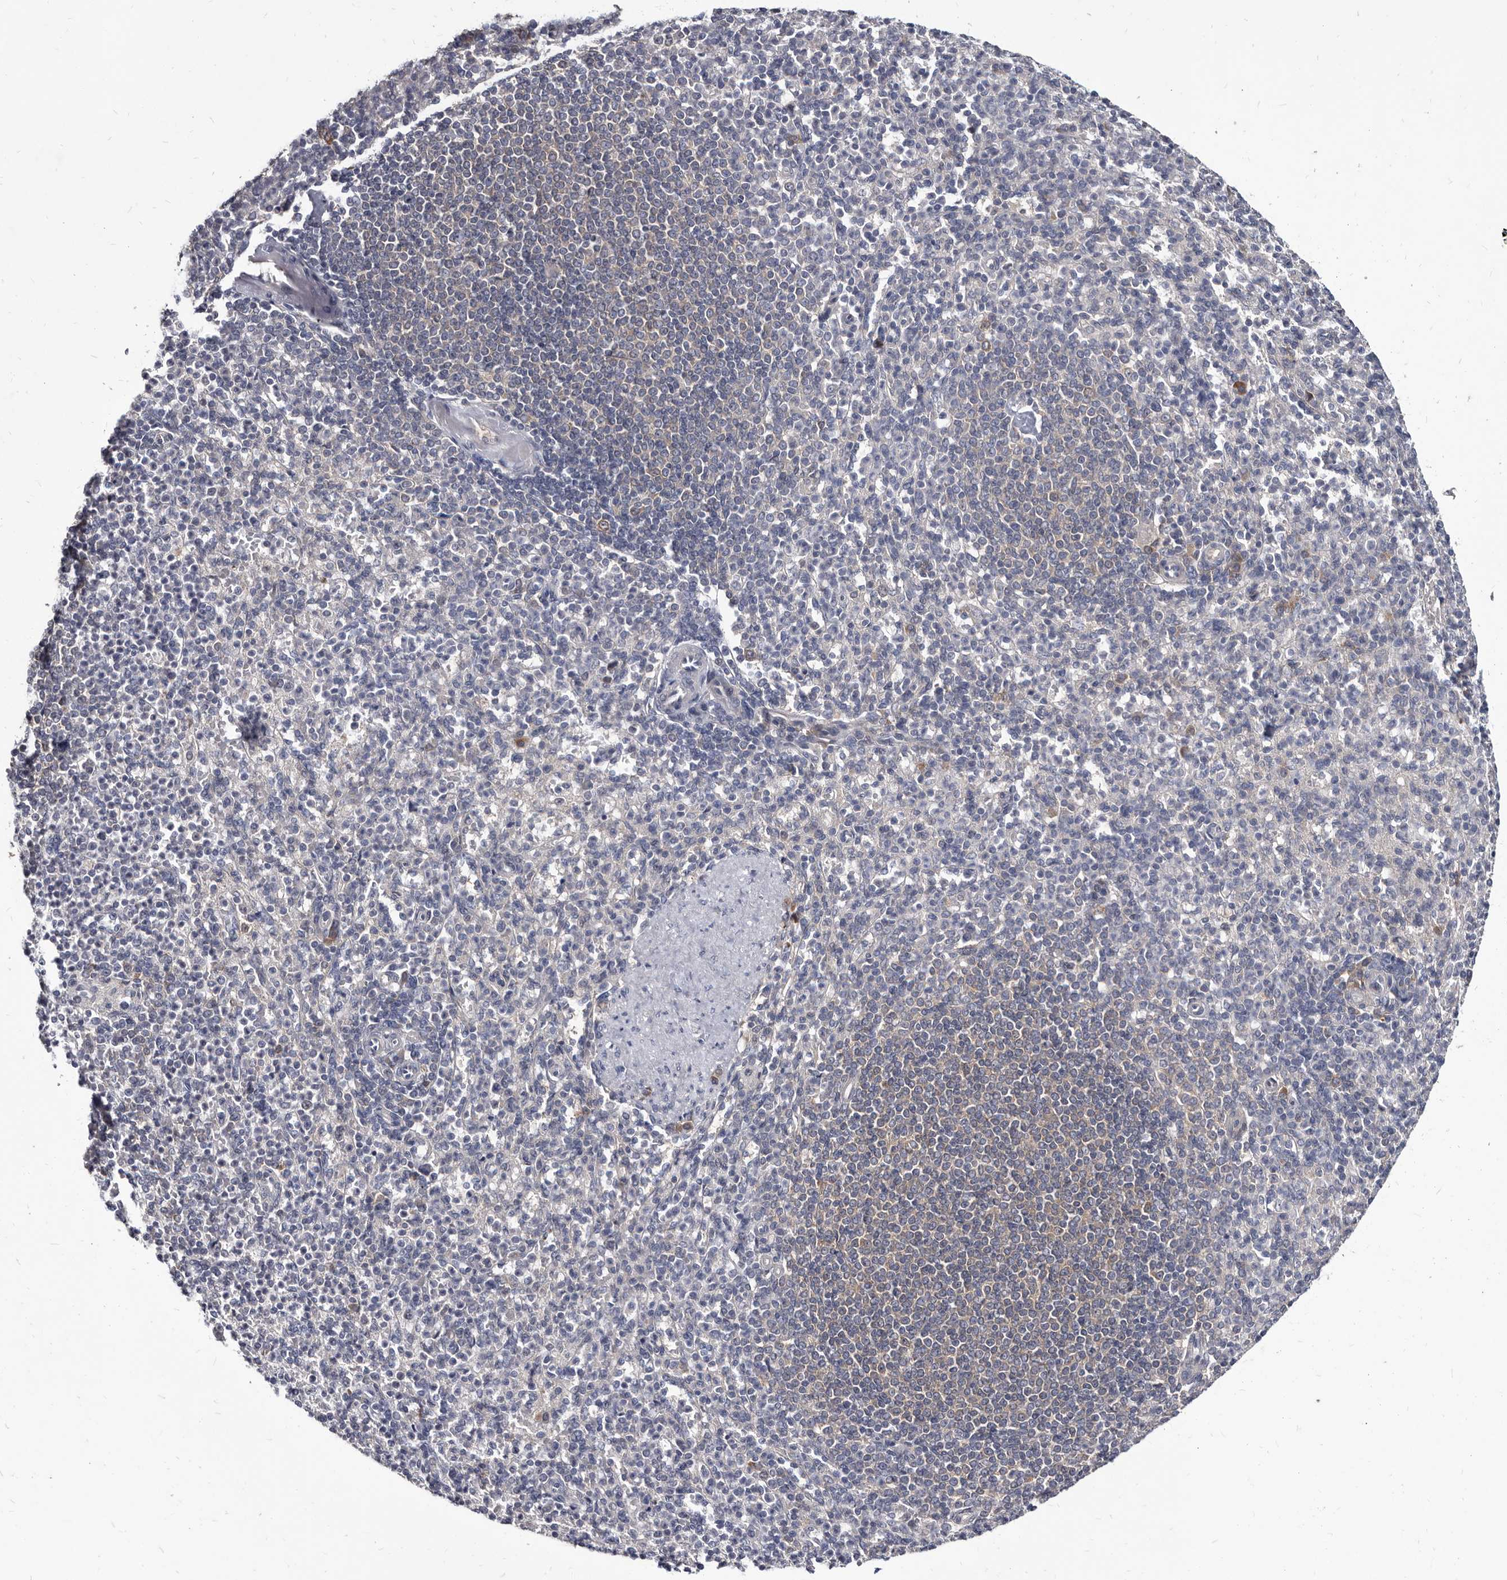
{"staining": {"intensity": "negative", "quantity": "none", "location": "none"}, "tissue": "spleen", "cell_type": "Cells in red pulp", "image_type": "normal", "snomed": [{"axis": "morphology", "description": "Normal tissue, NOS"}, {"axis": "topography", "description": "Spleen"}], "caption": "Image shows no protein staining in cells in red pulp of benign spleen.", "gene": "ABCF2", "patient": {"sex": "female", "age": 74}}